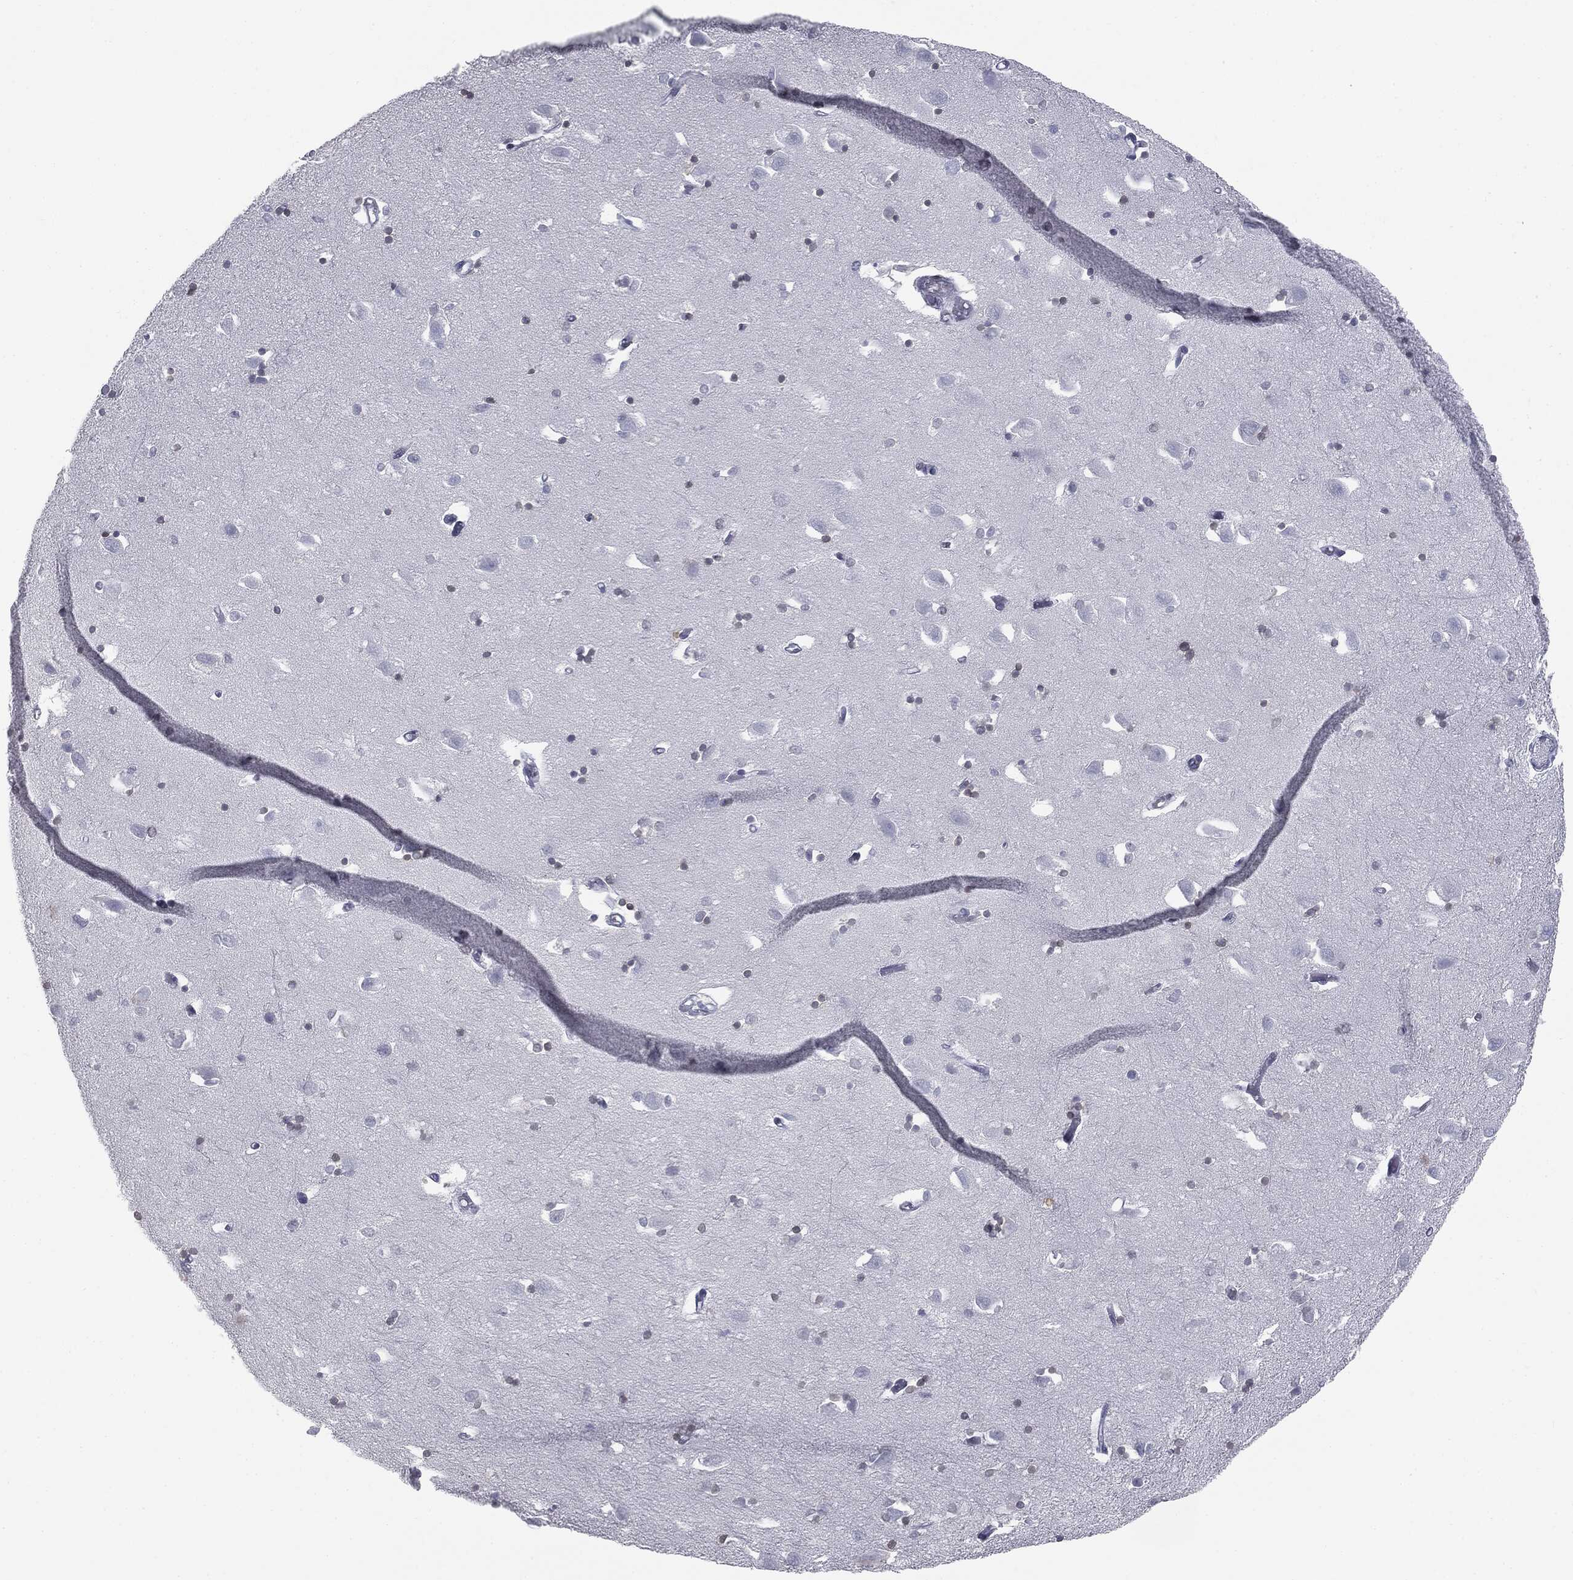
{"staining": {"intensity": "weak", "quantity": "25%-75%", "location": "nuclear"}, "tissue": "hippocampus", "cell_type": "Glial cells", "image_type": "normal", "snomed": [{"axis": "morphology", "description": "Normal tissue, NOS"}, {"axis": "topography", "description": "Lateral ventricle wall"}, {"axis": "topography", "description": "Hippocampus"}], "caption": "Immunohistochemistry (IHC) of normal human hippocampus exhibits low levels of weak nuclear expression in about 25%-75% of glial cells.", "gene": "ALDOB", "patient": {"sex": "female", "age": 63}}